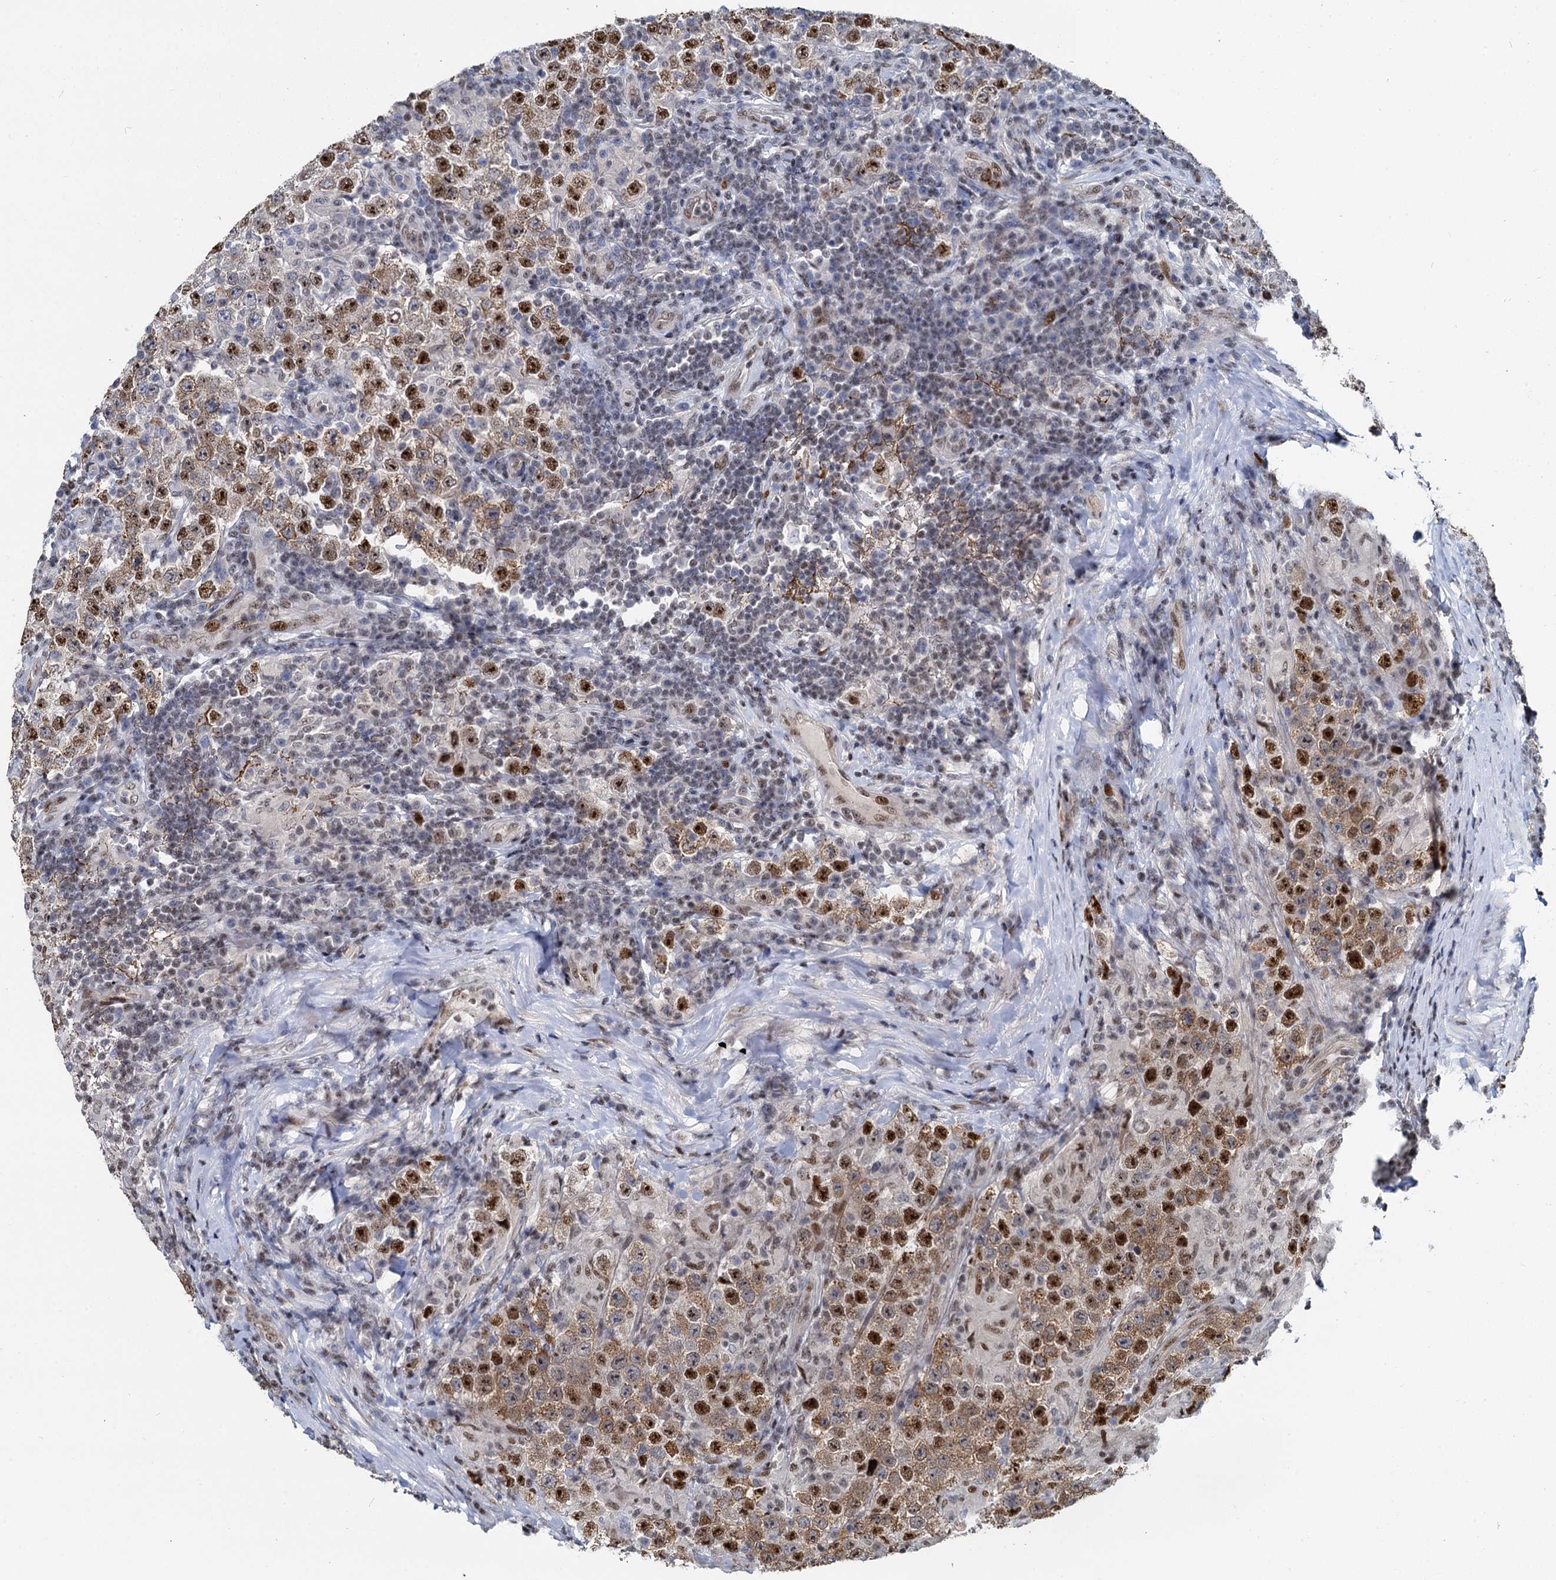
{"staining": {"intensity": "moderate", "quantity": ">75%", "location": "cytoplasmic/membranous,nuclear"}, "tissue": "testis cancer", "cell_type": "Tumor cells", "image_type": "cancer", "snomed": [{"axis": "morphology", "description": "Normal tissue, NOS"}, {"axis": "morphology", "description": "Urothelial carcinoma, High grade"}, {"axis": "morphology", "description": "Seminoma, NOS"}, {"axis": "morphology", "description": "Carcinoma, Embryonal, NOS"}, {"axis": "topography", "description": "Urinary bladder"}, {"axis": "topography", "description": "Testis"}], "caption": "Human testis cancer stained with a brown dye exhibits moderate cytoplasmic/membranous and nuclear positive staining in approximately >75% of tumor cells.", "gene": "ANKRD49", "patient": {"sex": "male", "age": 41}}